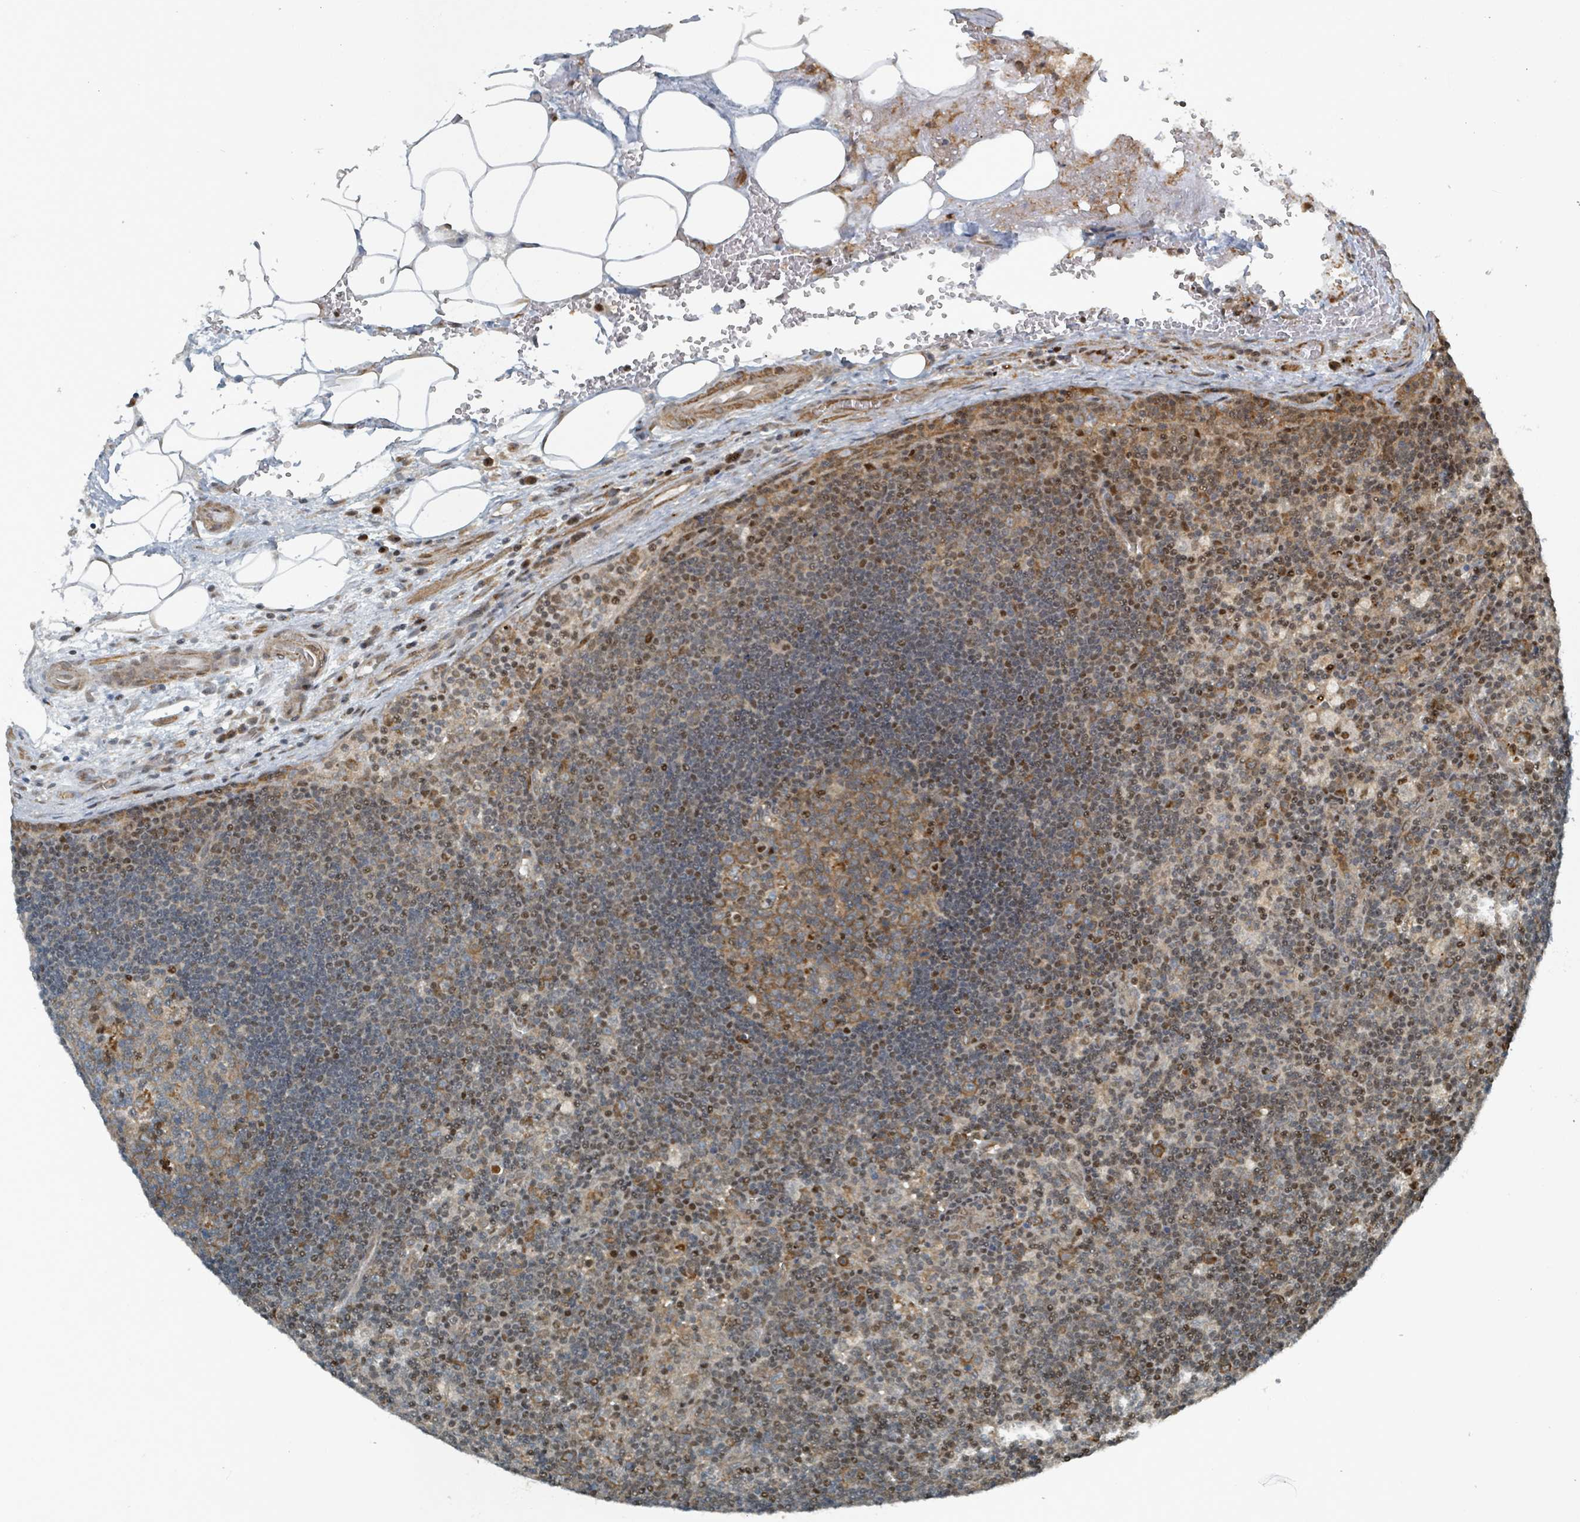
{"staining": {"intensity": "strong", "quantity": "<25%", "location": "nuclear"}, "tissue": "lymph node", "cell_type": "Germinal center cells", "image_type": "normal", "snomed": [{"axis": "morphology", "description": "Normal tissue, NOS"}, {"axis": "topography", "description": "Lymph node"}], "caption": "The photomicrograph displays staining of normal lymph node, revealing strong nuclear protein expression (brown color) within germinal center cells.", "gene": "RHPN2", "patient": {"sex": "male", "age": 58}}